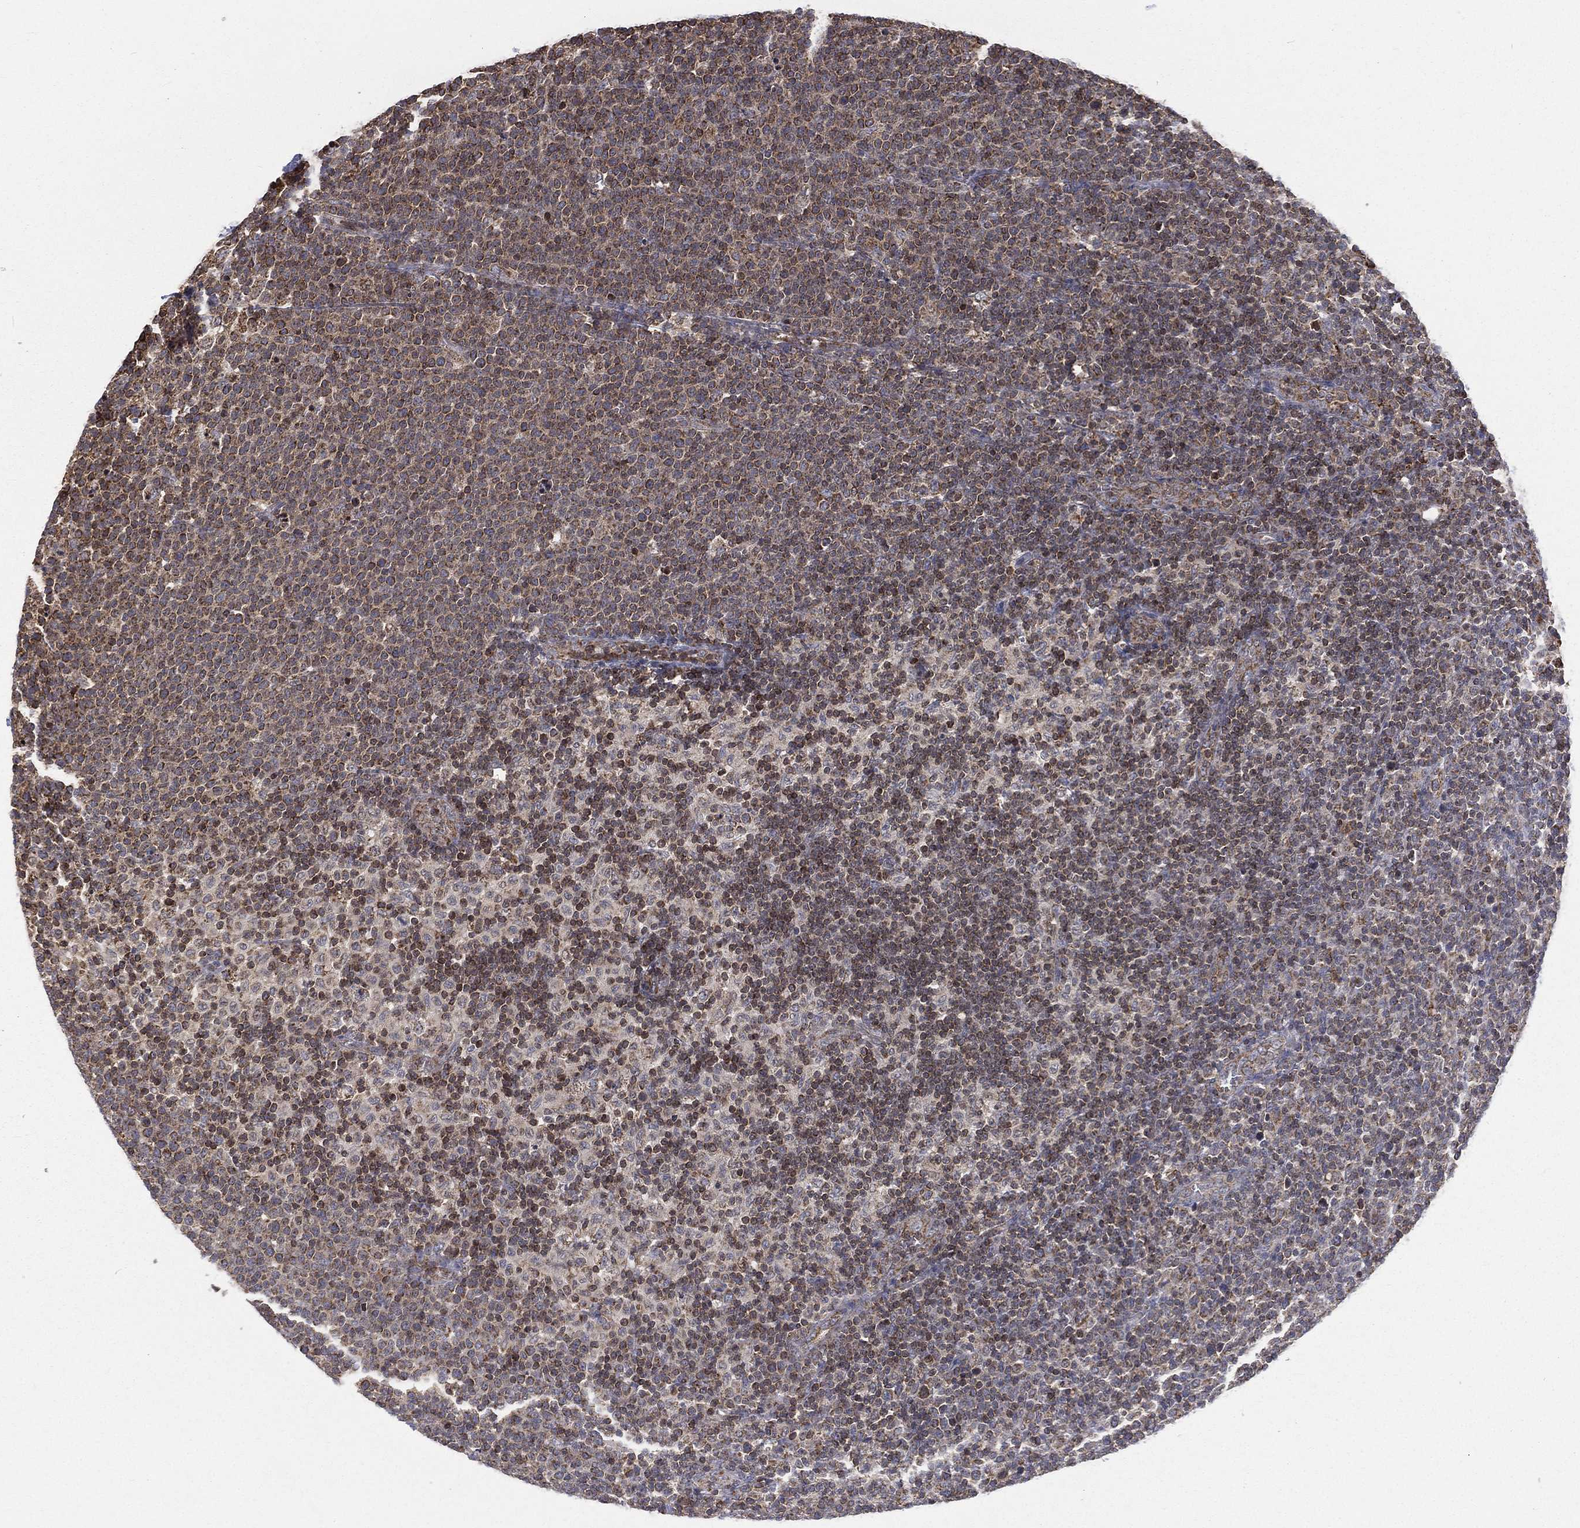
{"staining": {"intensity": "moderate", "quantity": "25%-75%", "location": "cytoplasmic/membranous"}, "tissue": "lymphoma", "cell_type": "Tumor cells", "image_type": "cancer", "snomed": [{"axis": "morphology", "description": "Malignant lymphoma, non-Hodgkin's type, High grade"}, {"axis": "topography", "description": "Lymph node"}], "caption": "DAB immunohistochemical staining of human lymphoma displays moderate cytoplasmic/membranous protein expression in about 25%-75% of tumor cells.", "gene": "RIN3", "patient": {"sex": "male", "age": 61}}